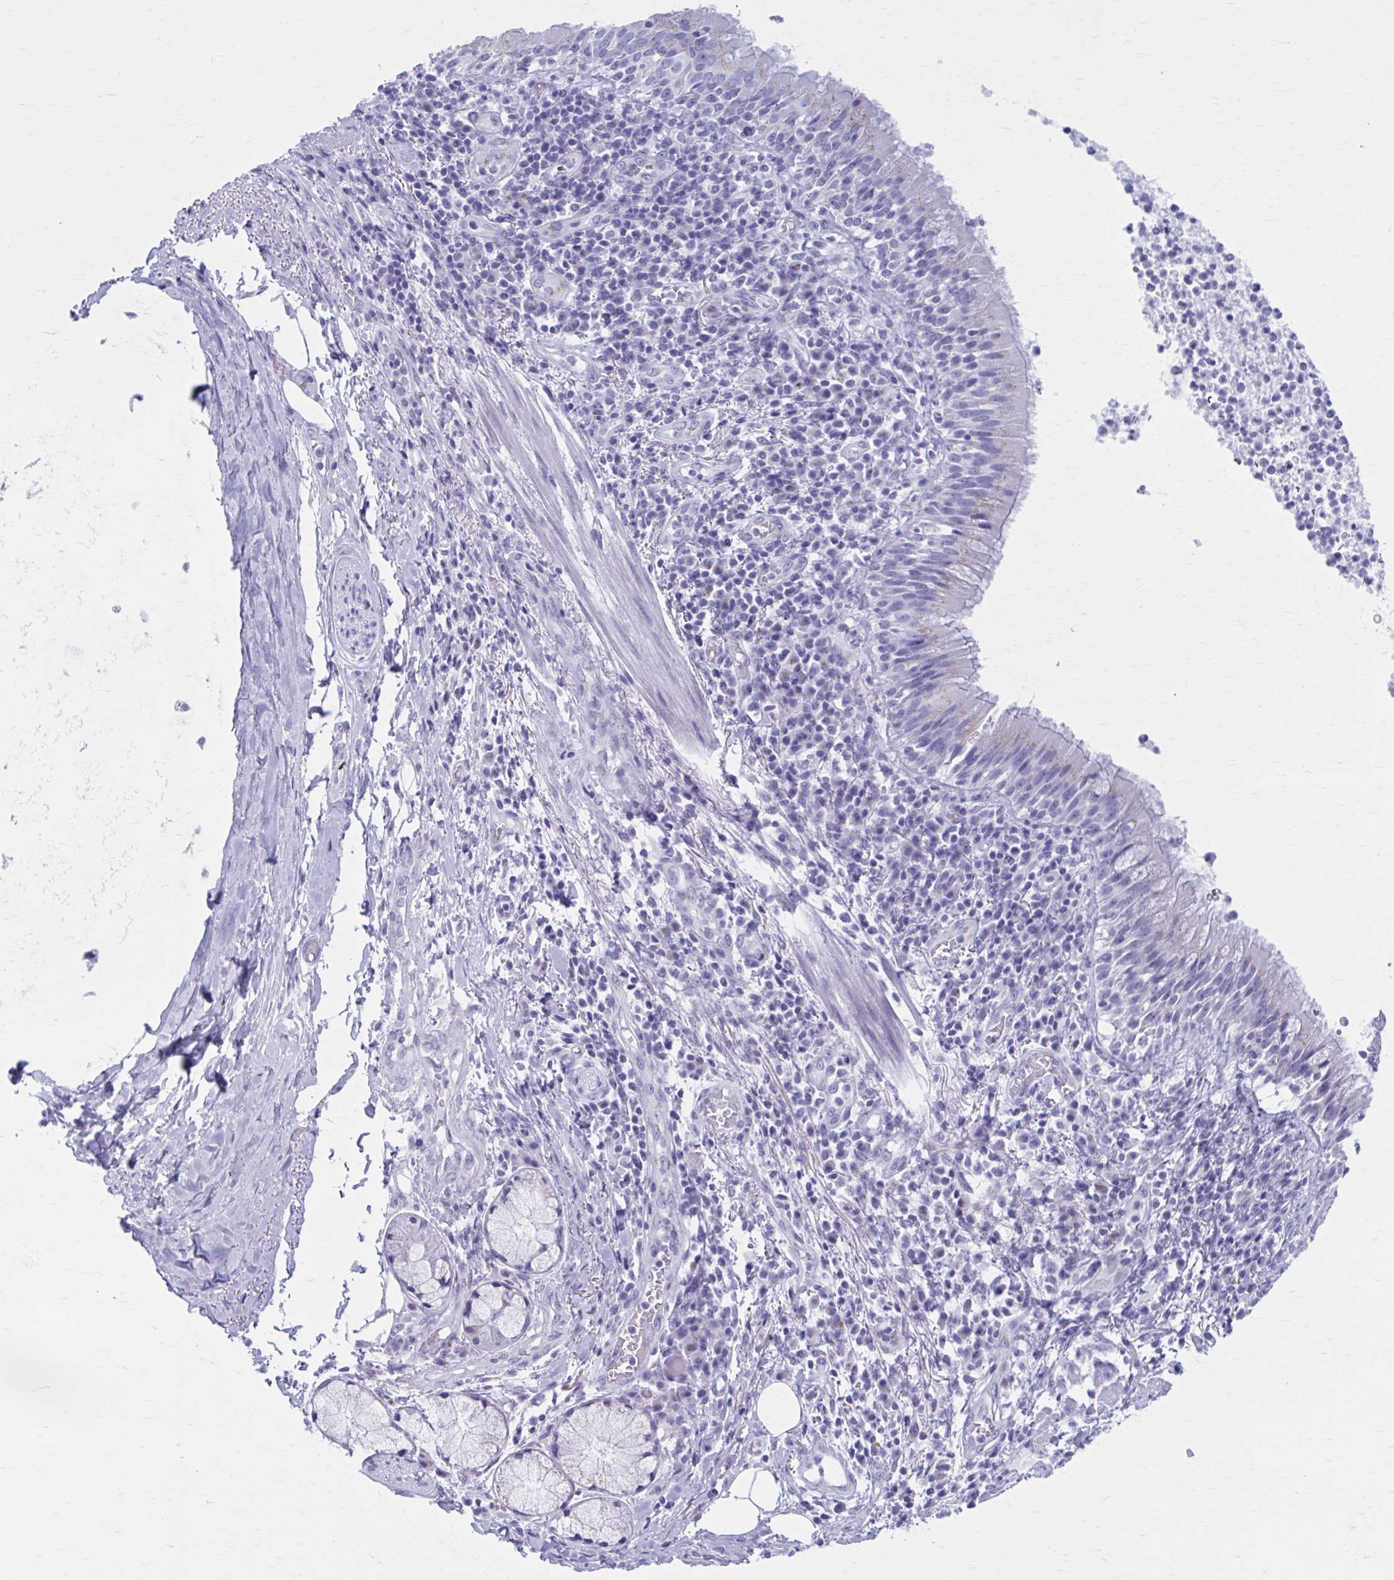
{"staining": {"intensity": "negative", "quantity": "none", "location": "none"}, "tissue": "bronchus", "cell_type": "Respiratory epithelial cells", "image_type": "normal", "snomed": [{"axis": "morphology", "description": "Normal tissue, NOS"}, {"axis": "topography", "description": "Cartilage tissue"}, {"axis": "topography", "description": "Bronchus"}], "caption": "This is an immunohistochemistry (IHC) photomicrograph of normal bronchus. There is no staining in respiratory epithelial cells.", "gene": "KCNE2", "patient": {"sex": "male", "age": 56}}